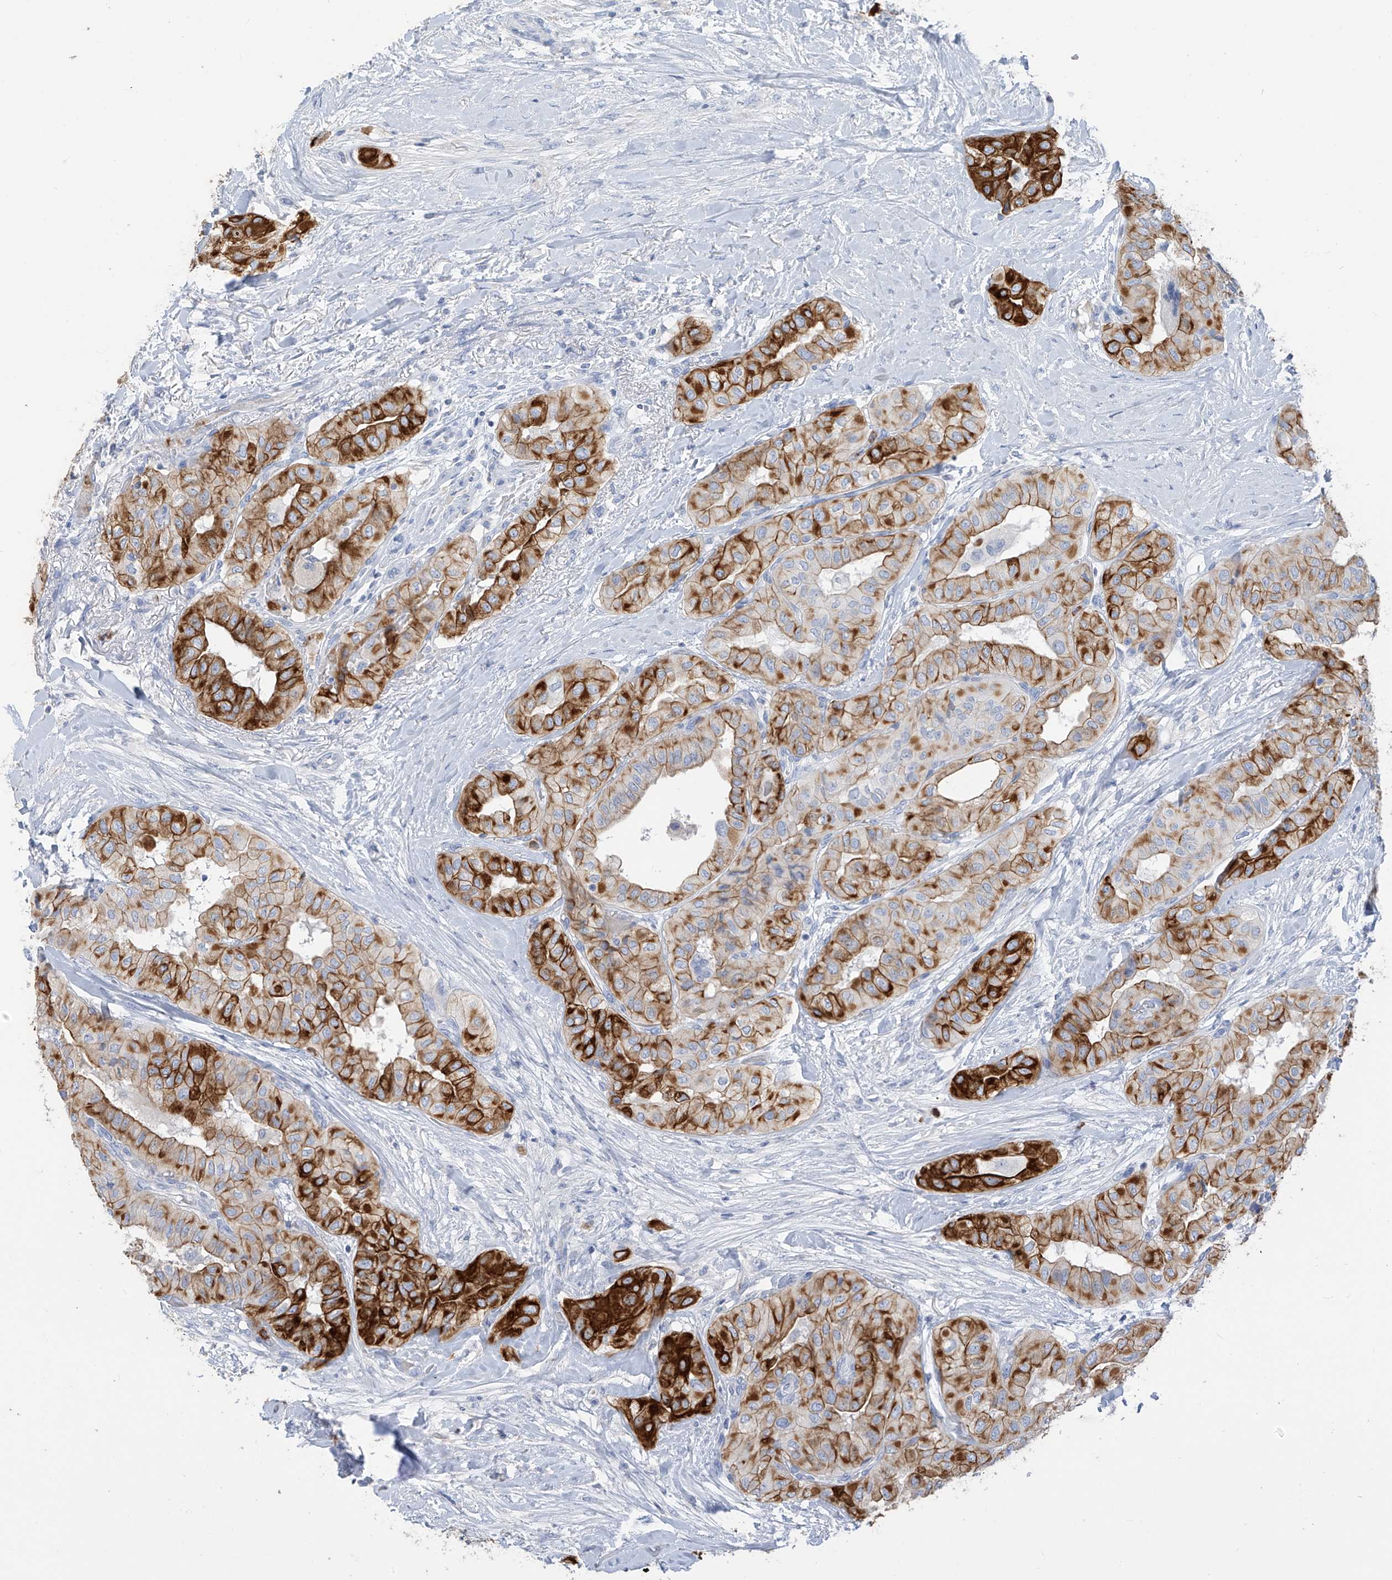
{"staining": {"intensity": "strong", "quantity": "25%-75%", "location": "cytoplasmic/membranous"}, "tissue": "thyroid cancer", "cell_type": "Tumor cells", "image_type": "cancer", "snomed": [{"axis": "morphology", "description": "Papillary adenocarcinoma, NOS"}, {"axis": "topography", "description": "Thyroid gland"}], "caption": "Immunohistochemistry (IHC) (DAB (3,3'-diaminobenzidine)) staining of human thyroid cancer displays strong cytoplasmic/membranous protein staining in approximately 25%-75% of tumor cells.", "gene": "PAFAH1B3", "patient": {"sex": "female", "age": 59}}